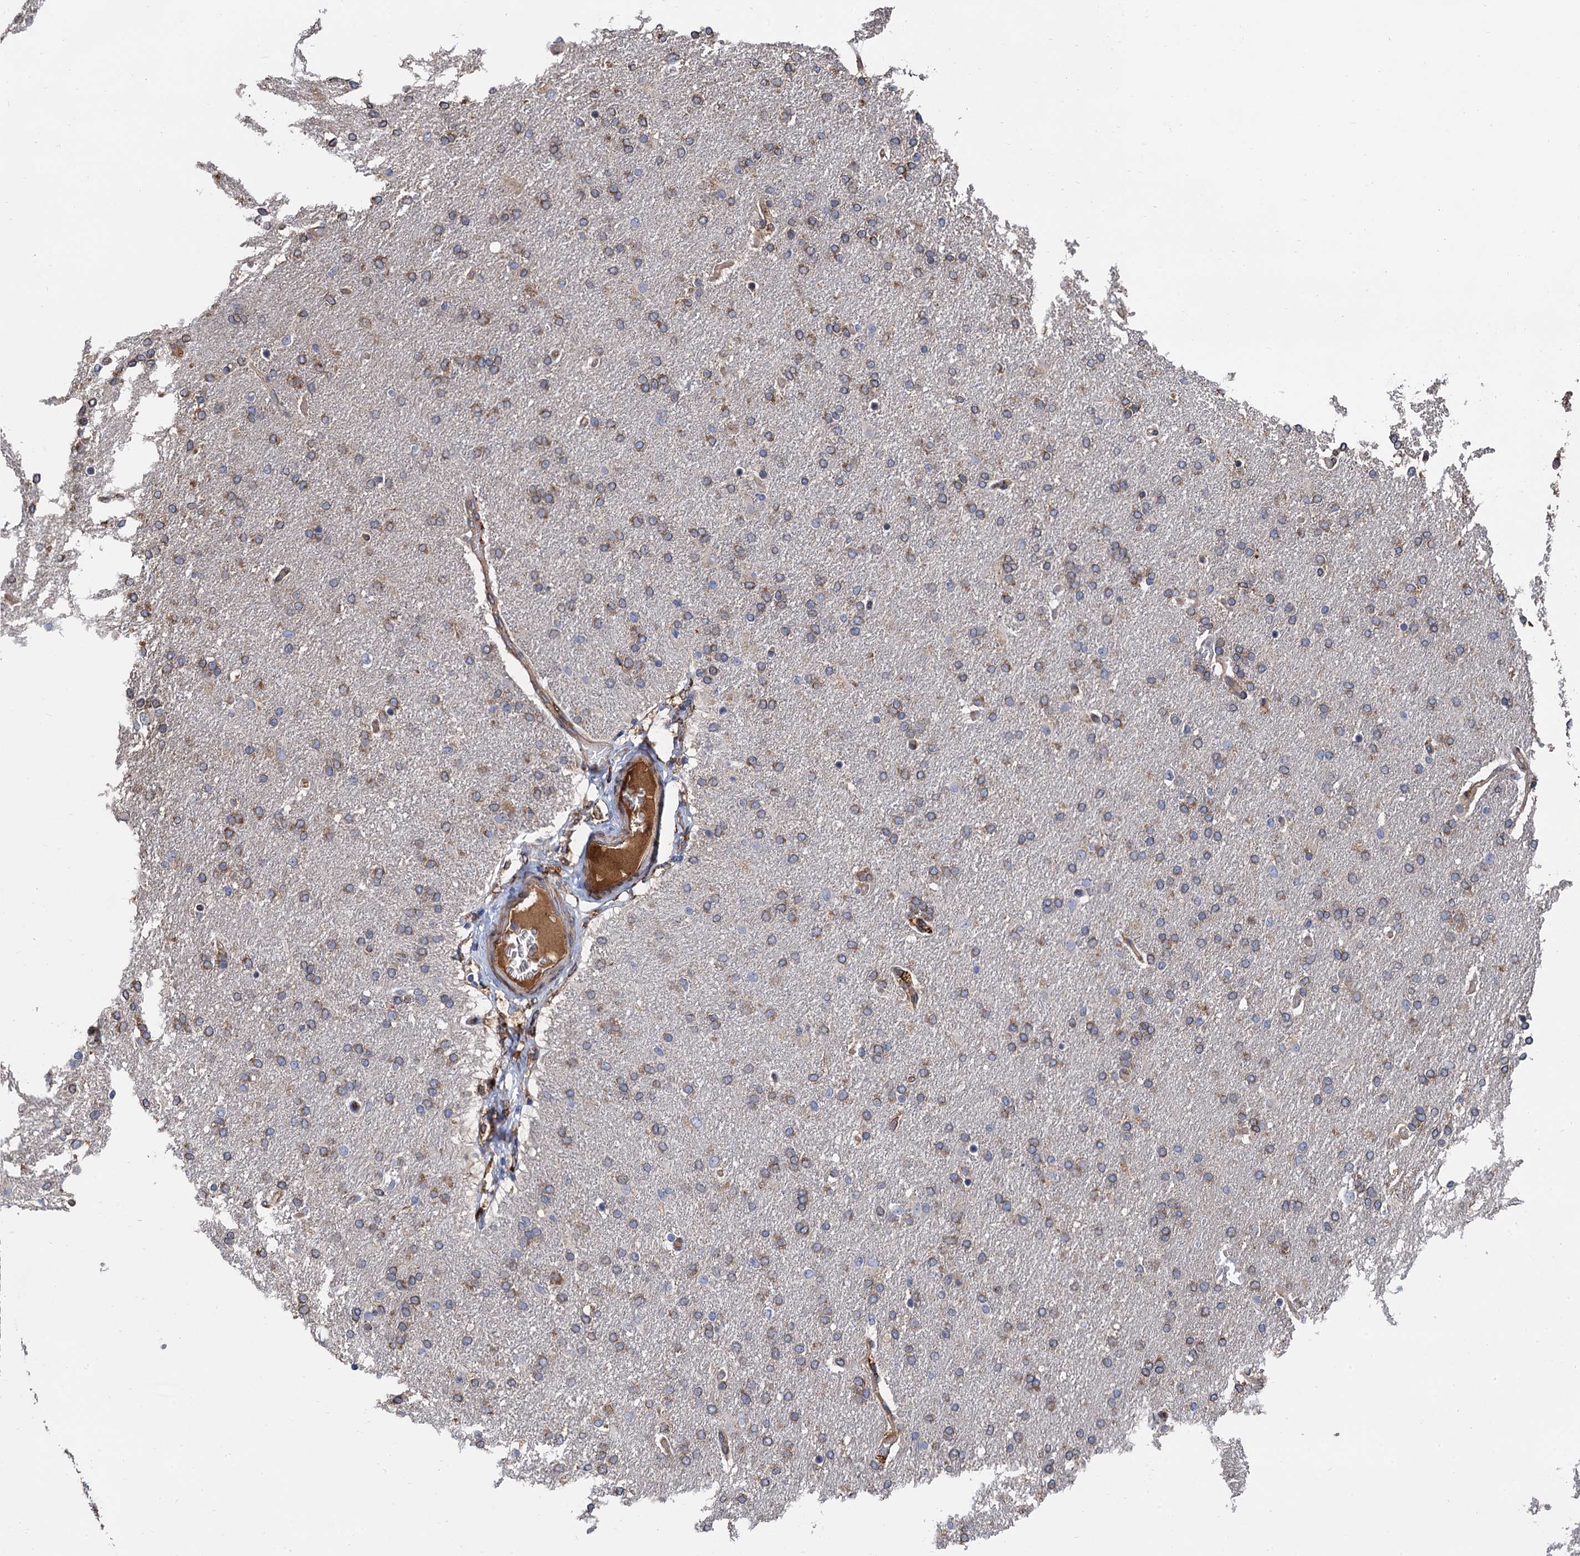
{"staining": {"intensity": "weak", "quantity": ">75%", "location": "cytoplasmic/membranous"}, "tissue": "glioma", "cell_type": "Tumor cells", "image_type": "cancer", "snomed": [{"axis": "morphology", "description": "Glioma, malignant, High grade"}, {"axis": "topography", "description": "Brain"}], "caption": "Tumor cells show low levels of weak cytoplasmic/membranous positivity in about >75% of cells in high-grade glioma (malignant).", "gene": "CNNM1", "patient": {"sex": "male", "age": 72}}